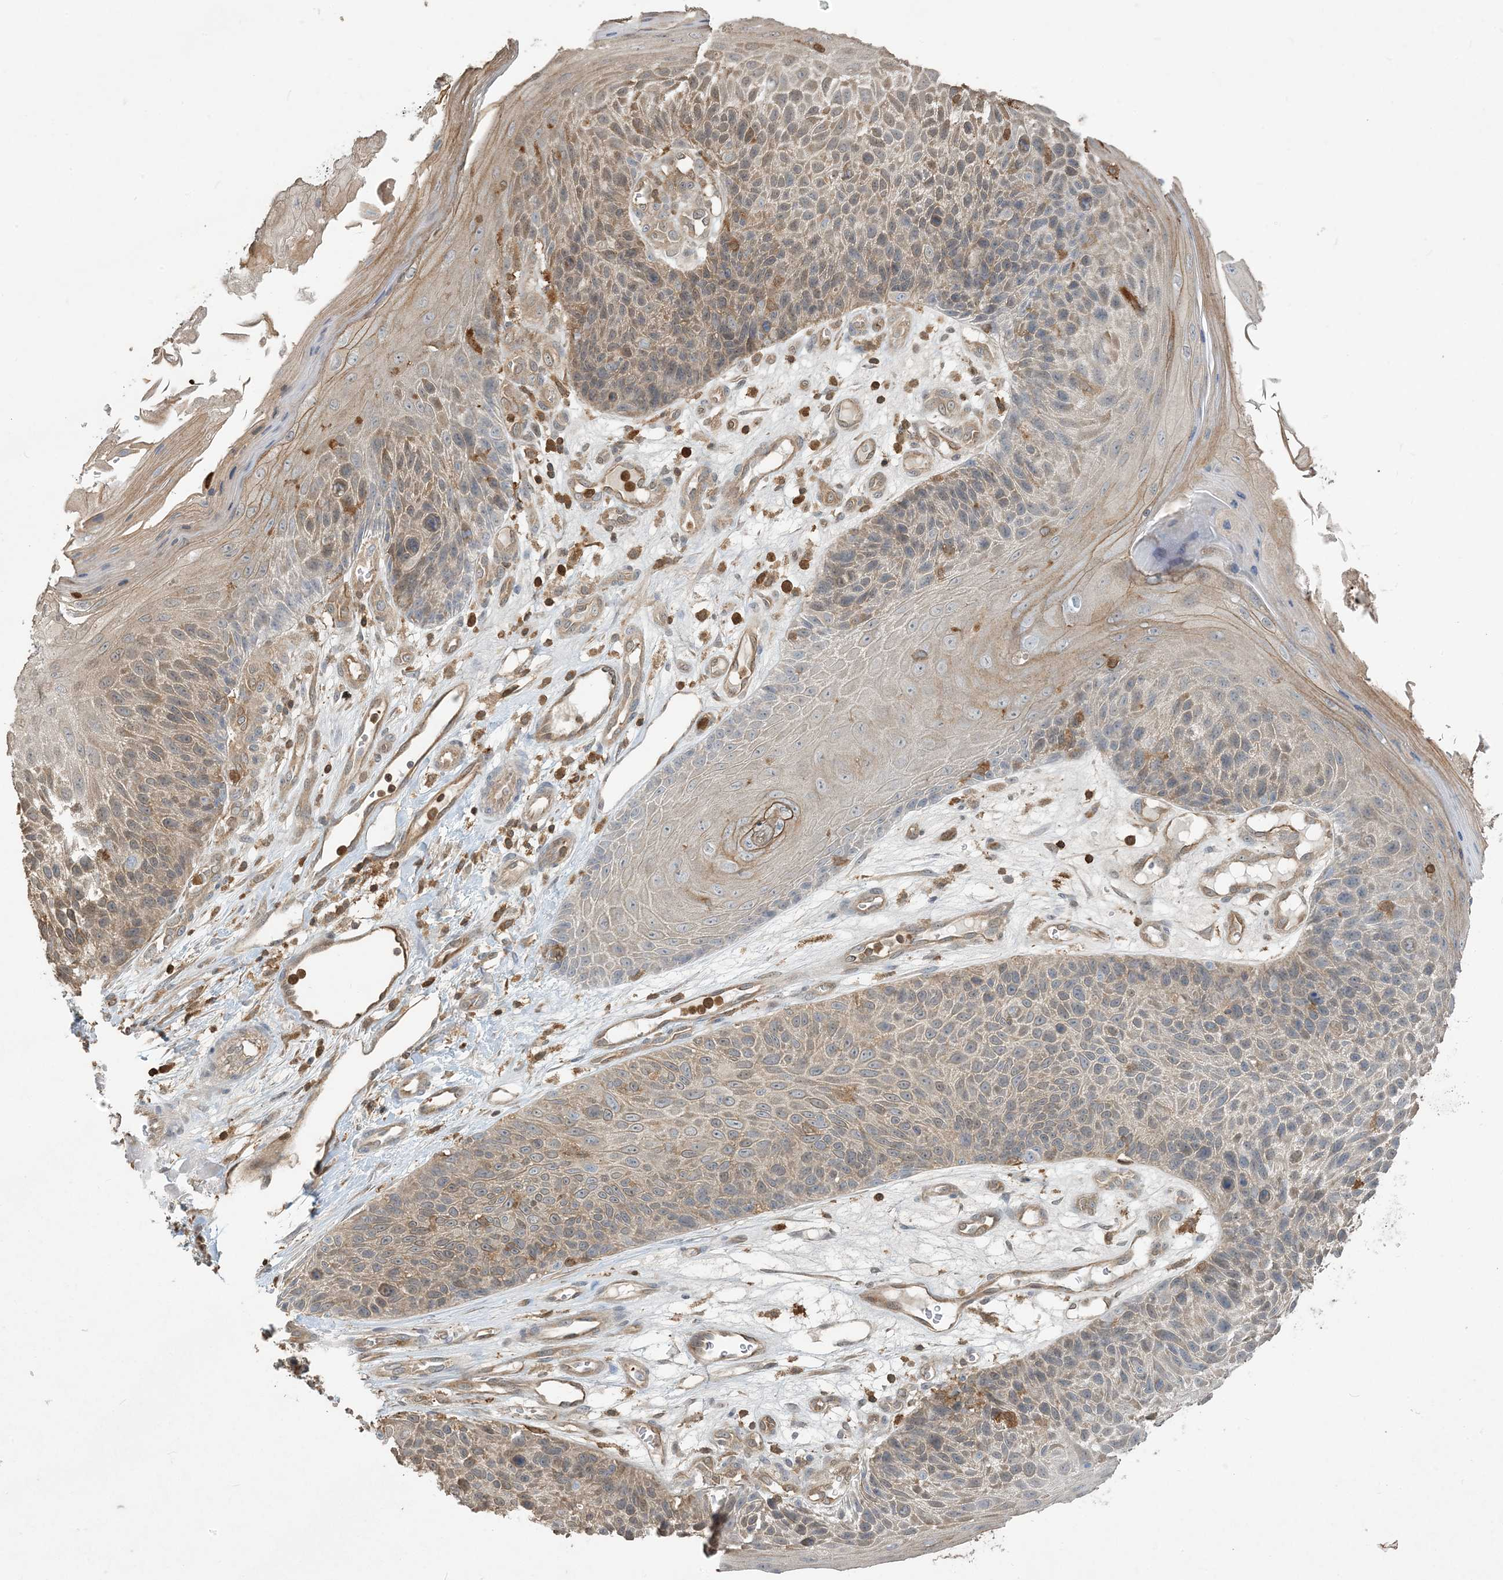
{"staining": {"intensity": "weak", "quantity": ">75%", "location": "cytoplasmic/membranous"}, "tissue": "skin cancer", "cell_type": "Tumor cells", "image_type": "cancer", "snomed": [{"axis": "morphology", "description": "Squamous cell carcinoma, NOS"}, {"axis": "topography", "description": "Skin"}], "caption": "Skin squamous cell carcinoma tissue demonstrates weak cytoplasmic/membranous staining in approximately >75% of tumor cells, visualized by immunohistochemistry.", "gene": "TMSB4X", "patient": {"sex": "female", "age": 88}}